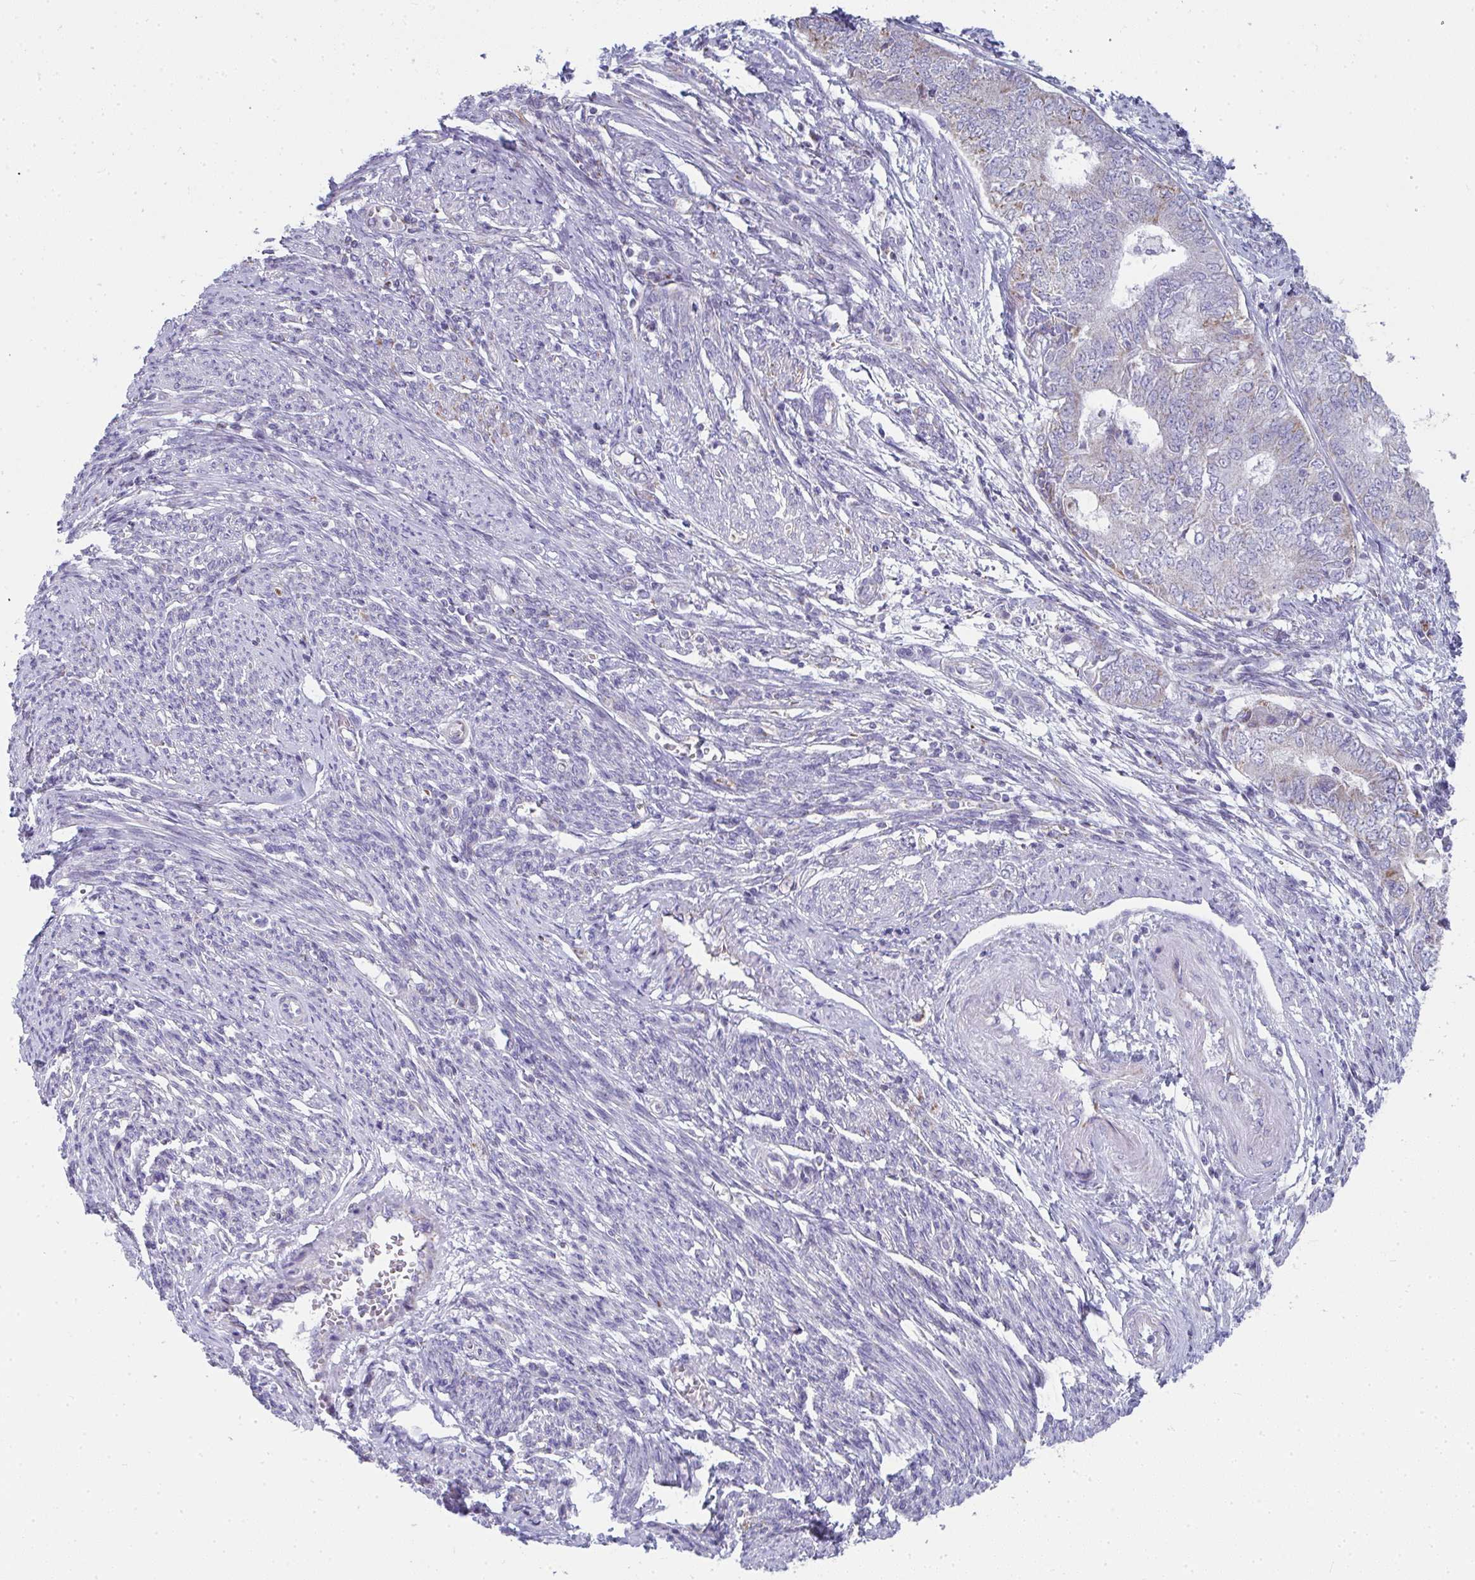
{"staining": {"intensity": "weak", "quantity": "<25%", "location": "cytoplasmic/membranous"}, "tissue": "endometrial cancer", "cell_type": "Tumor cells", "image_type": "cancer", "snomed": [{"axis": "morphology", "description": "Adenocarcinoma, NOS"}, {"axis": "topography", "description": "Endometrium"}], "caption": "A micrograph of human endometrial cancer (adenocarcinoma) is negative for staining in tumor cells. The staining is performed using DAB brown chromogen with nuclei counter-stained in using hematoxylin.", "gene": "SLC6A1", "patient": {"sex": "female", "age": 62}}